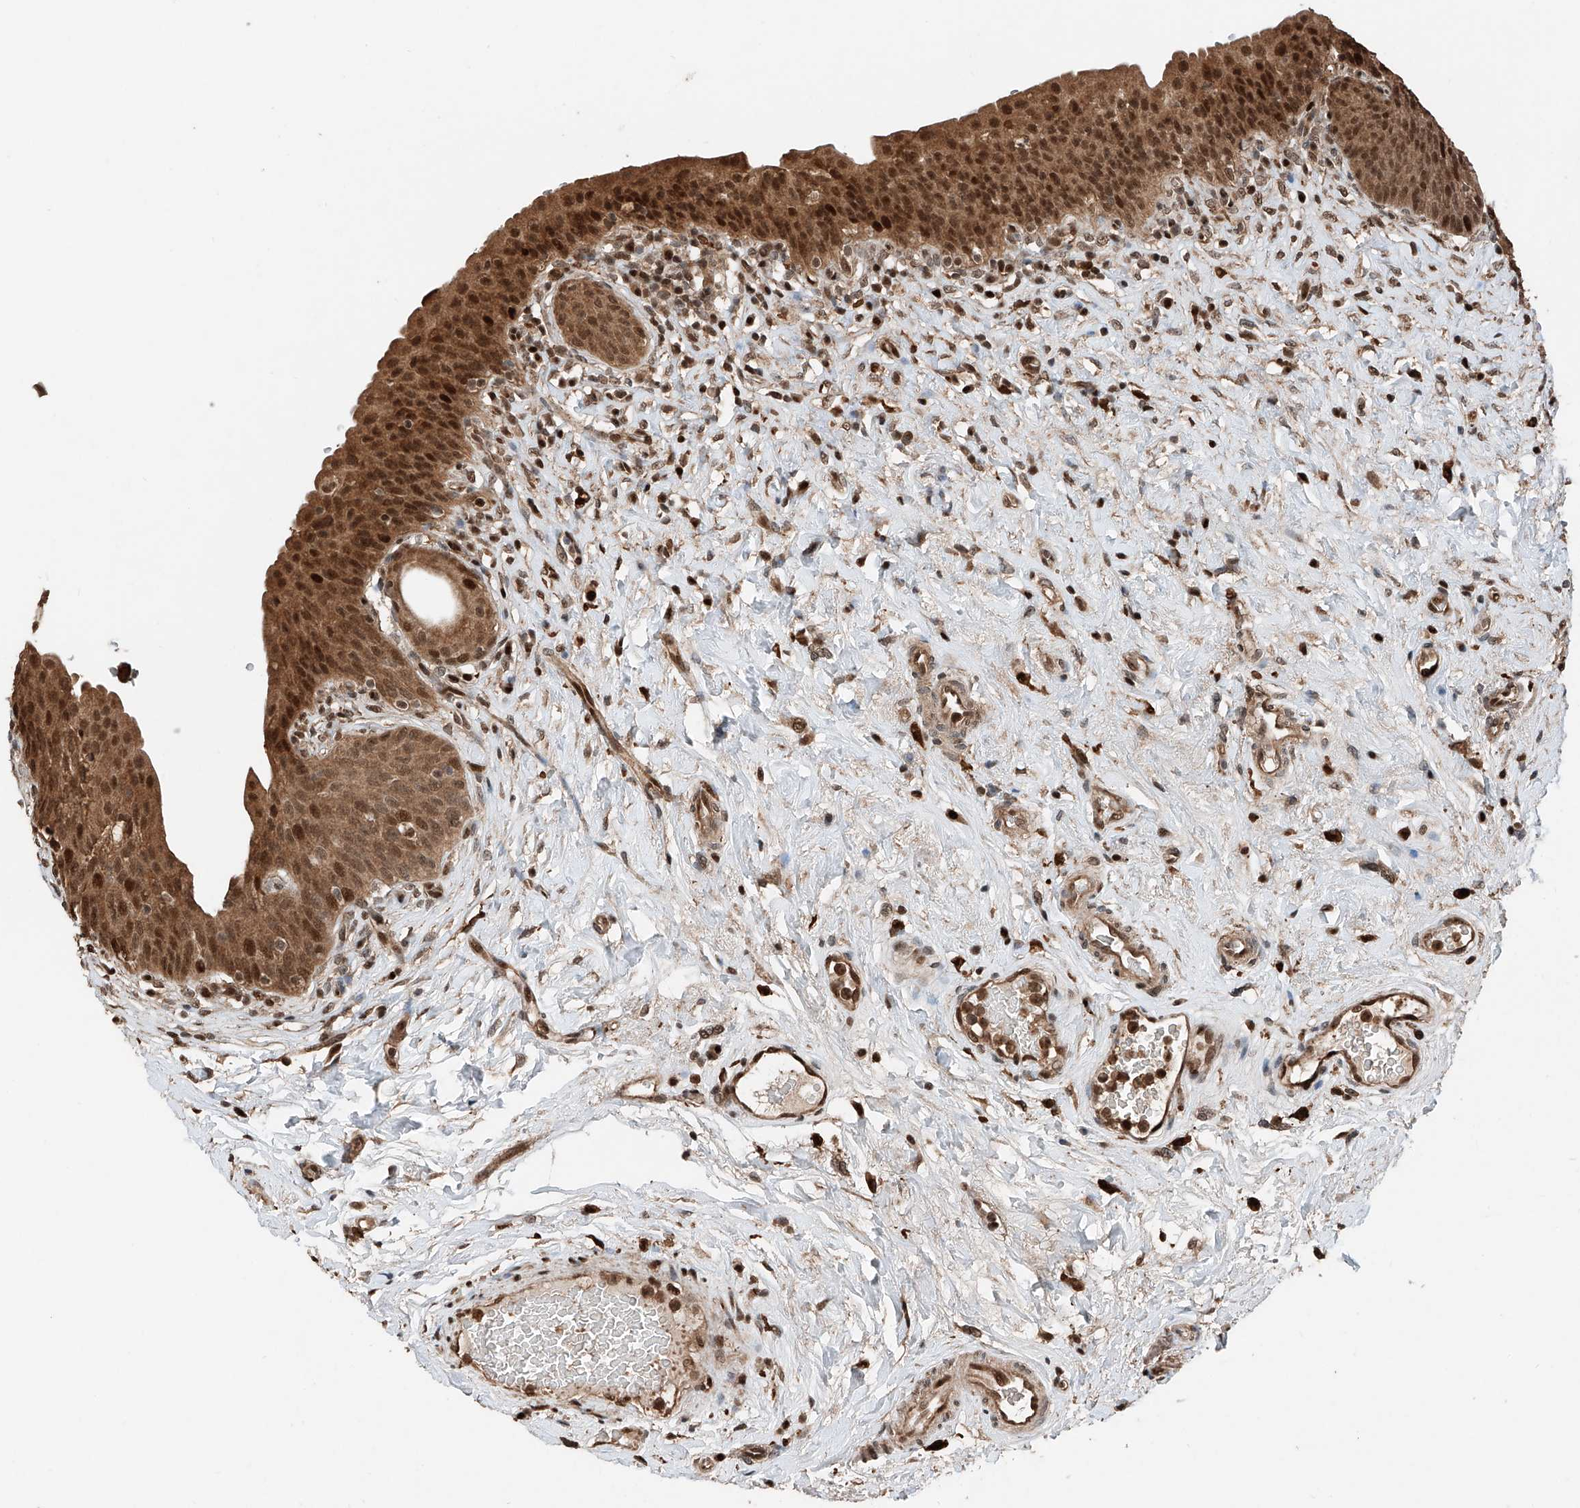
{"staining": {"intensity": "strong", "quantity": ">75%", "location": "cytoplasmic/membranous,nuclear"}, "tissue": "urinary bladder", "cell_type": "Urothelial cells", "image_type": "normal", "snomed": [{"axis": "morphology", "description": "Normal tissue, NOS"}, {"axis": "topography", "description": "Urinary bladder"}], "caption": "This micrograph reveals immunohistochemistry (IHC) staining of unremarkable urinary bladder, with high strong cytoplasmic/membranous,nuclear positivity in about >75% of urothelial cells.", "gene": "RMND1", "patient": {"sex": "male", "age": 83}}